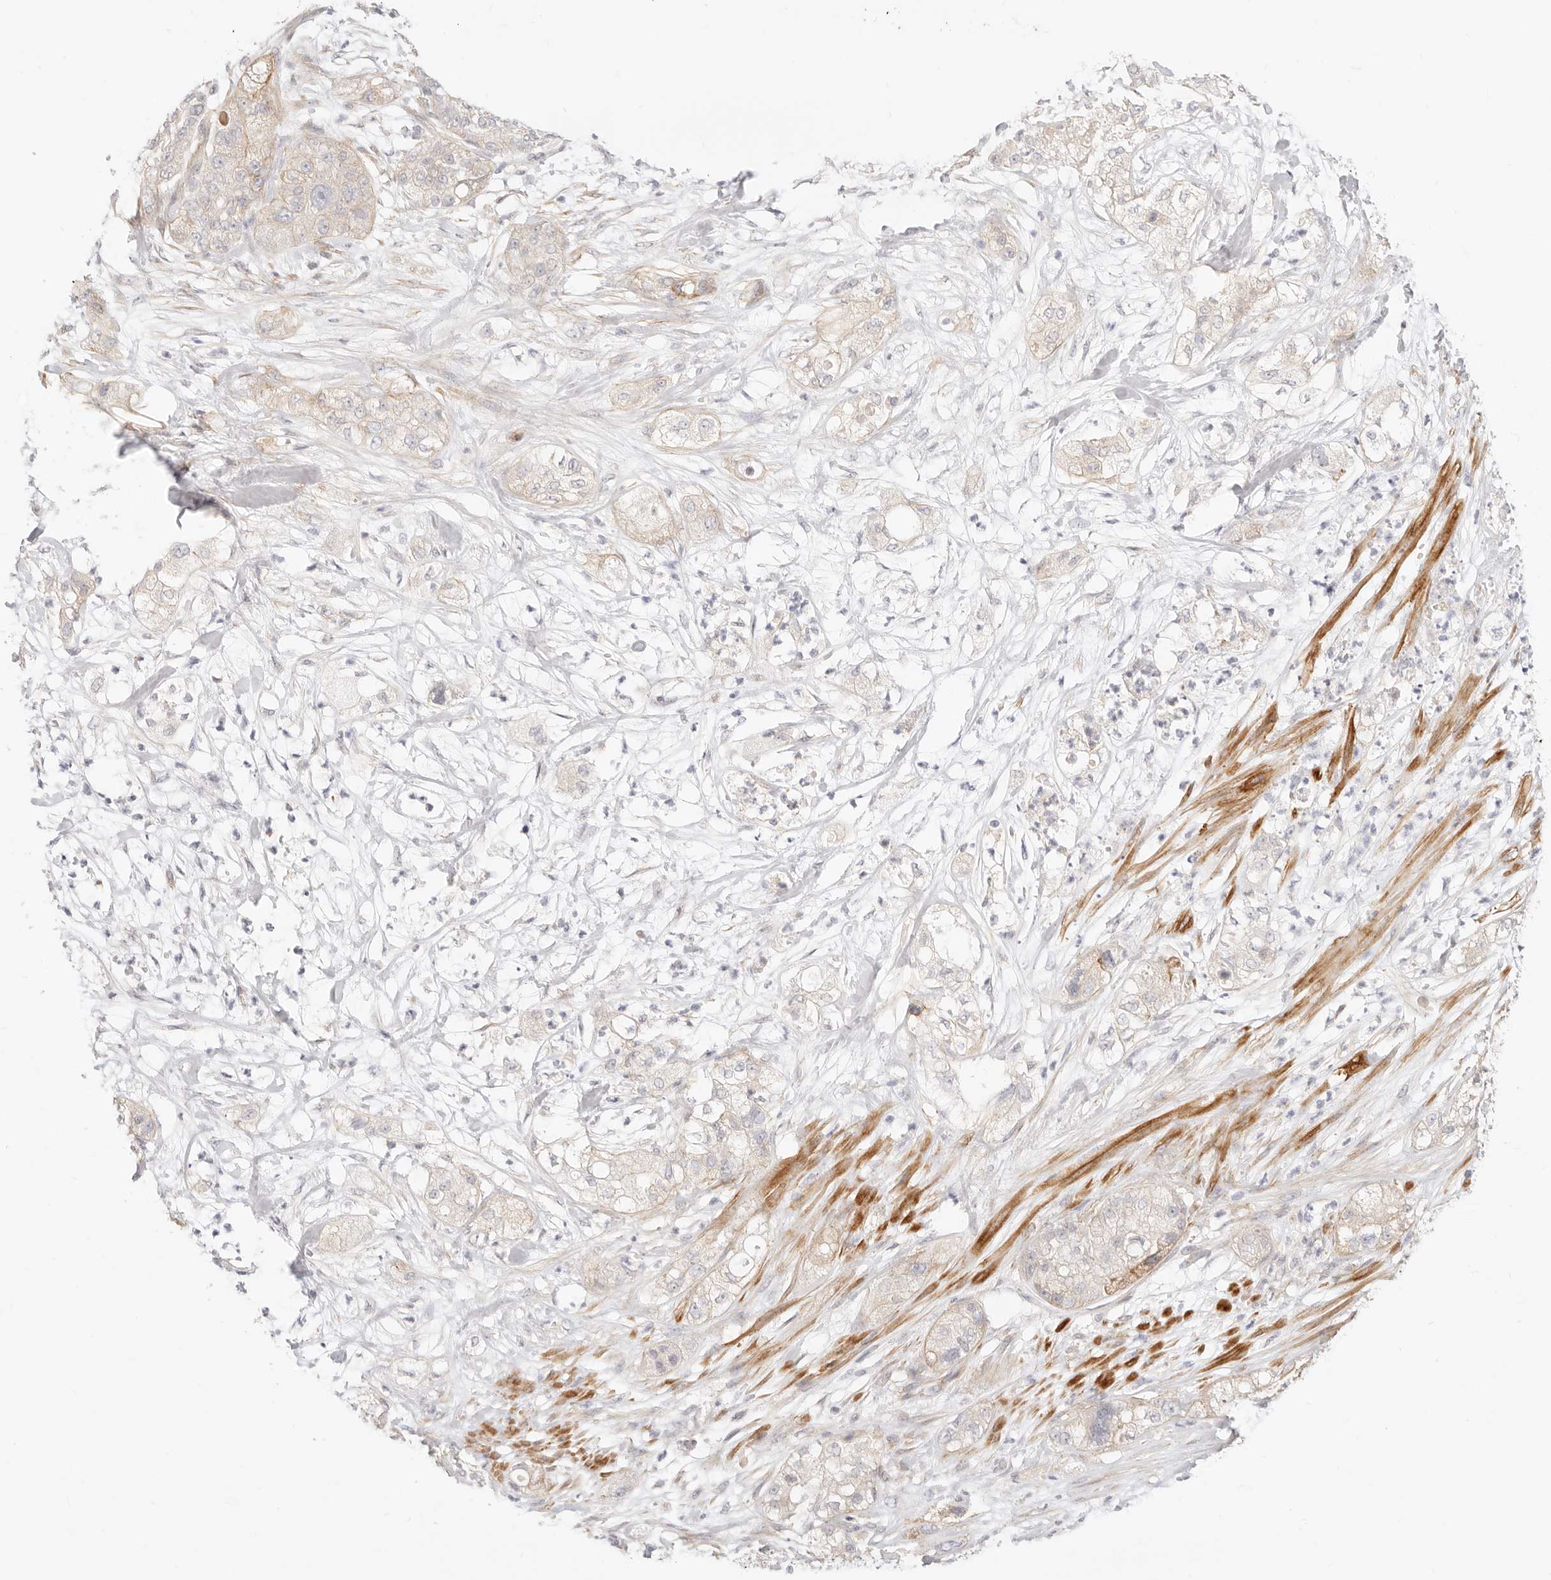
{"staining": {"intensity": "weak", "quantity": "<25%", "location": "cytoplasmic/membranous"}, "tissue": "pancreatic cancer", "cell_type": "Tumor cells", "image_type": "cancer", "snomed": [{"axis": "morphology", "description": "Adenocarcinoma, NOS"}, {"axis": "topography", "description": "Pancreas"}], "caption": "Adenocarcinoma (pancreatic) was stained to show a protein in brown. There is no significant staining in tumor cells.", "gene": "UBXN10", "patient": {"sex": "female", "age": 78}}